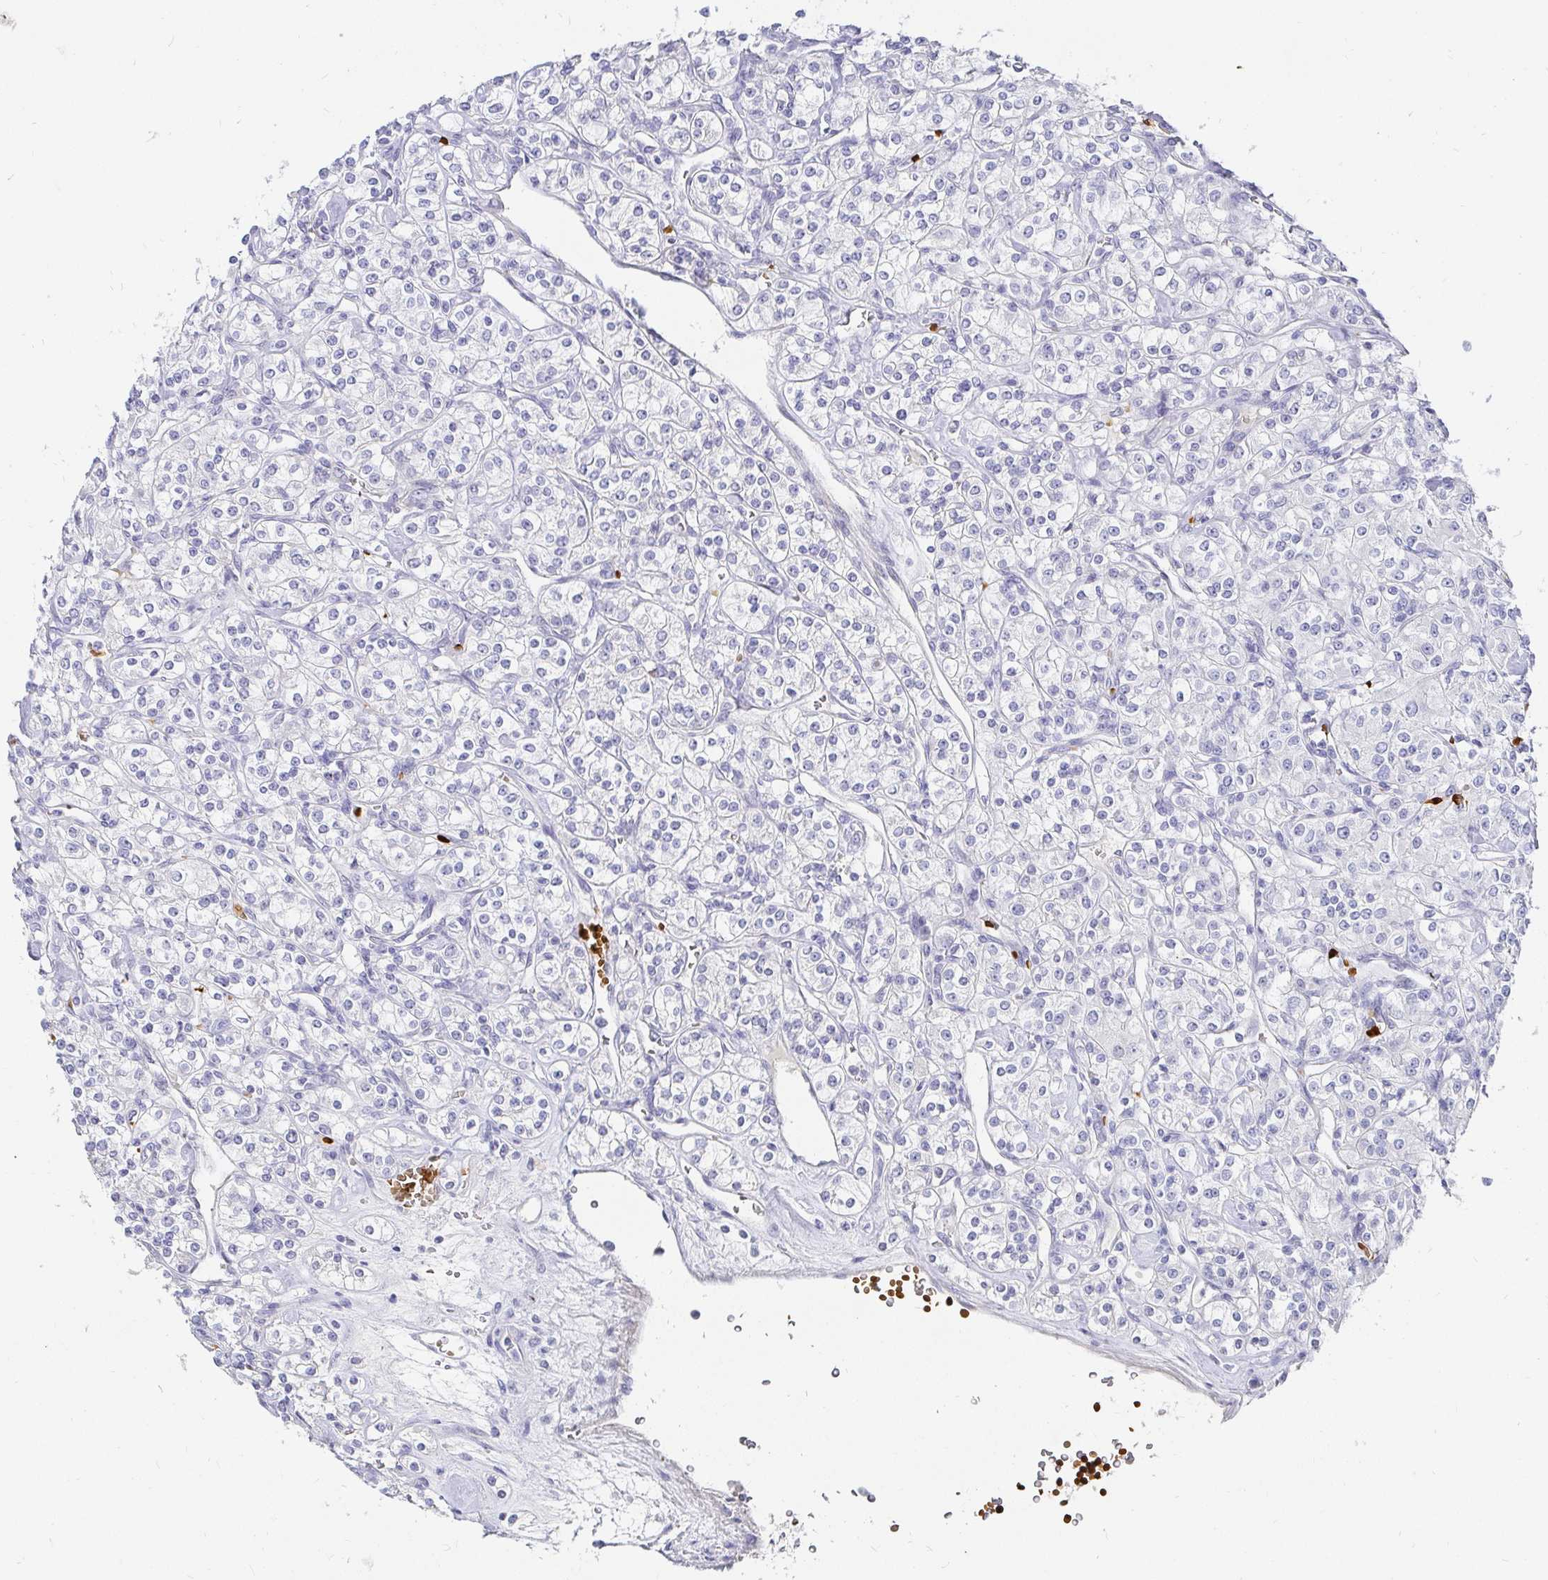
{"staining": {"intensity": "negative", "quantity": "none", "location": "none"}, "tissue": "renal cancer", "cell_type": "Tumor cells", "image_type": "cancer", "snomed": [{"axis": "morphology", "description": "Adenocarcinoma, NOS"}, {"axis": "topography", "description": "Kidney"}], "caption": "Photomicrograph shows no significant protein staining in tumor cells of renal cancer (adenocarcinoma). (DAB IHC with hematoxylin counter stain).", "gene": "FGF21", "patient": {"sex": "male", "age": 77}}